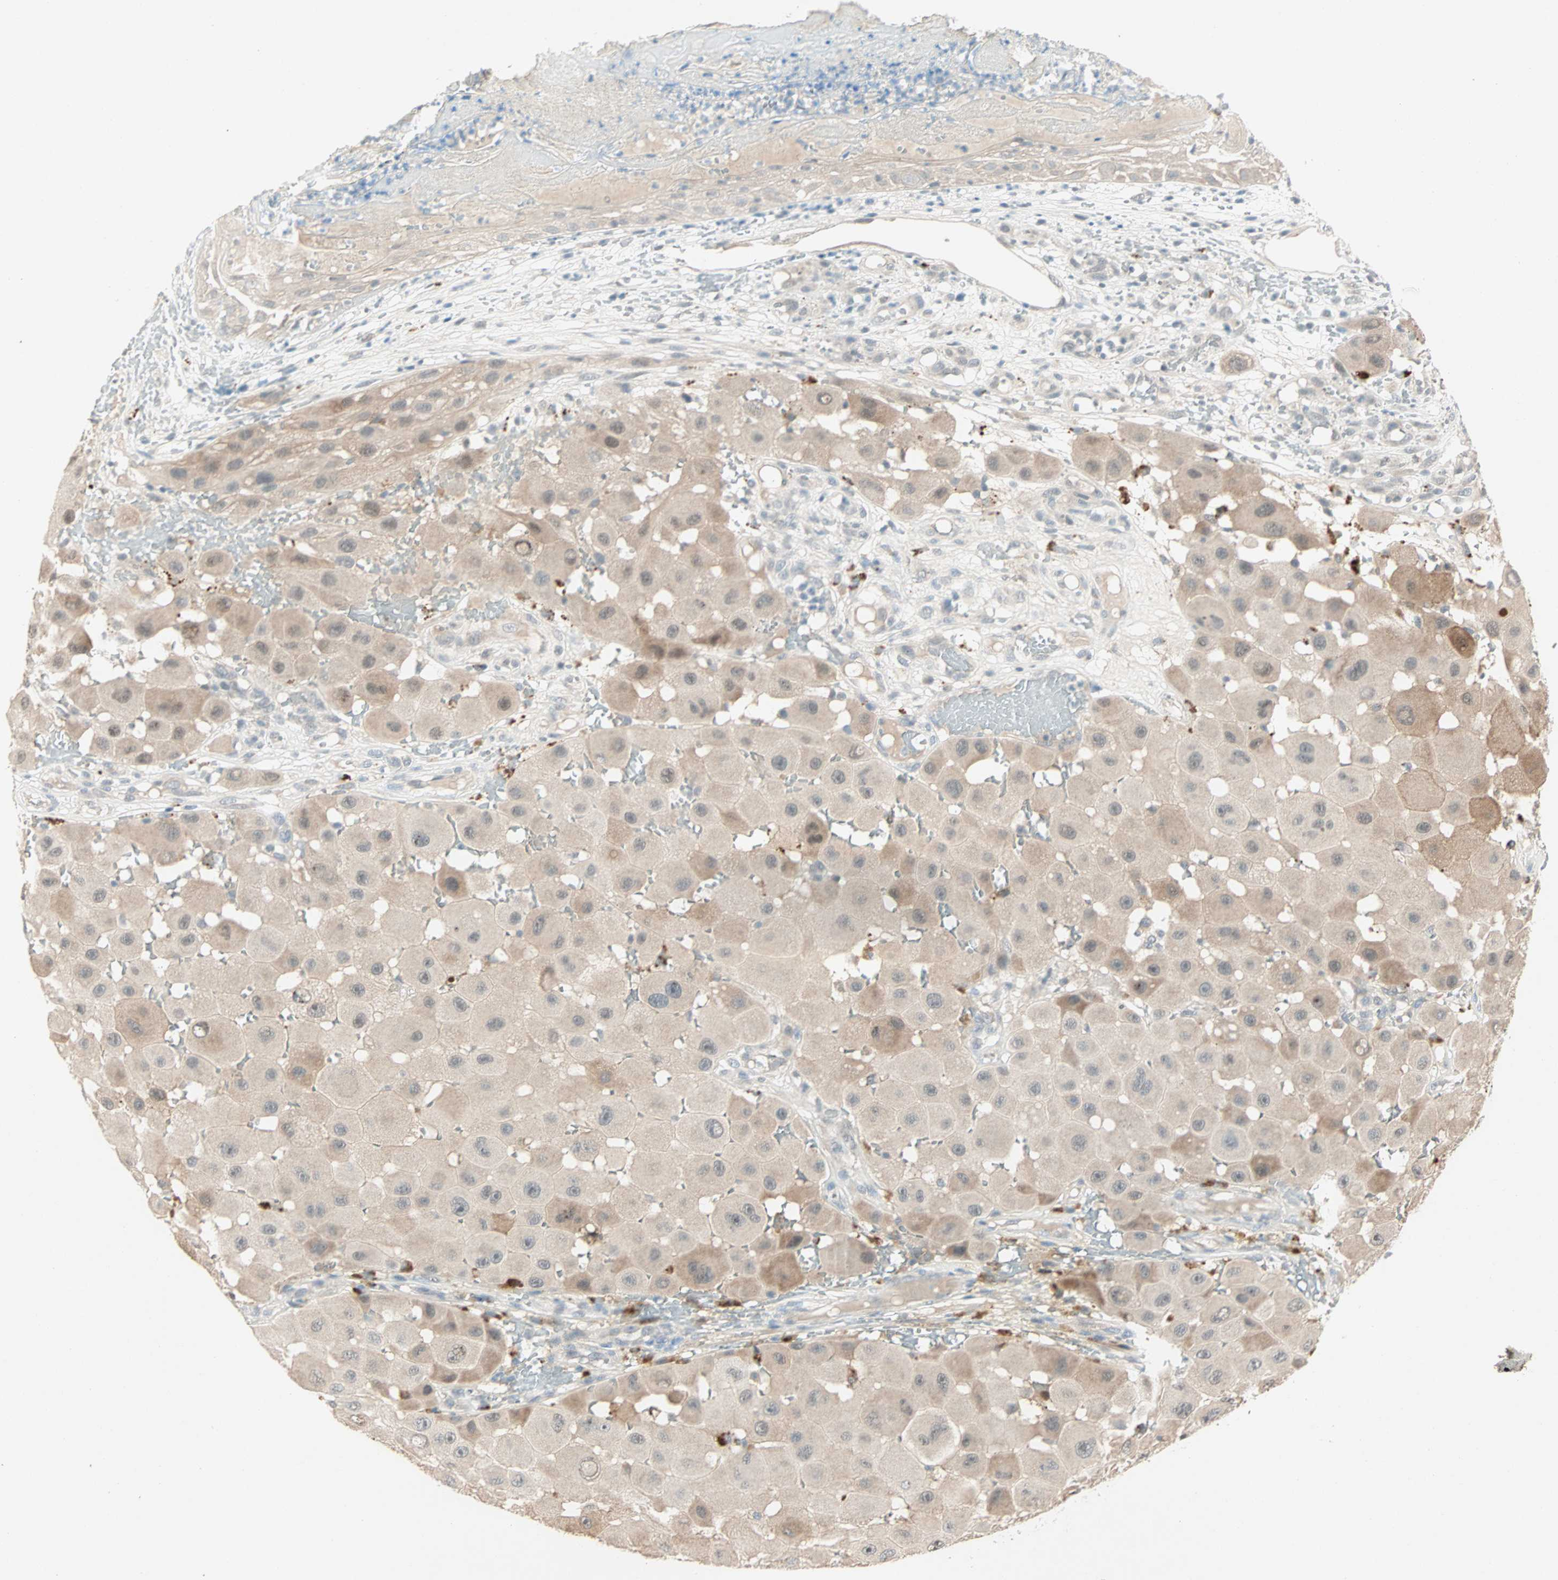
{"staining": {"intensity": "weak", "quantity": "25%-75%", "location": "cytoplasmic/membranous"}, "tissue": "melanoma", "cell_type": "Tumor cells", "image_type": "cancer", "snomed": [{"axis": "morphology", "description": "Malignant melanoma, NOS"}, {"axis": "topography", "description": "Skin"}], "caption": "Tumor cells show low levels of weak cytoplasmic/membranous positivity in approximately 25%-75% of cells in malignant melanoma.", "gene": "RTL6", "patient": {"sex": "female", "age": 81}}